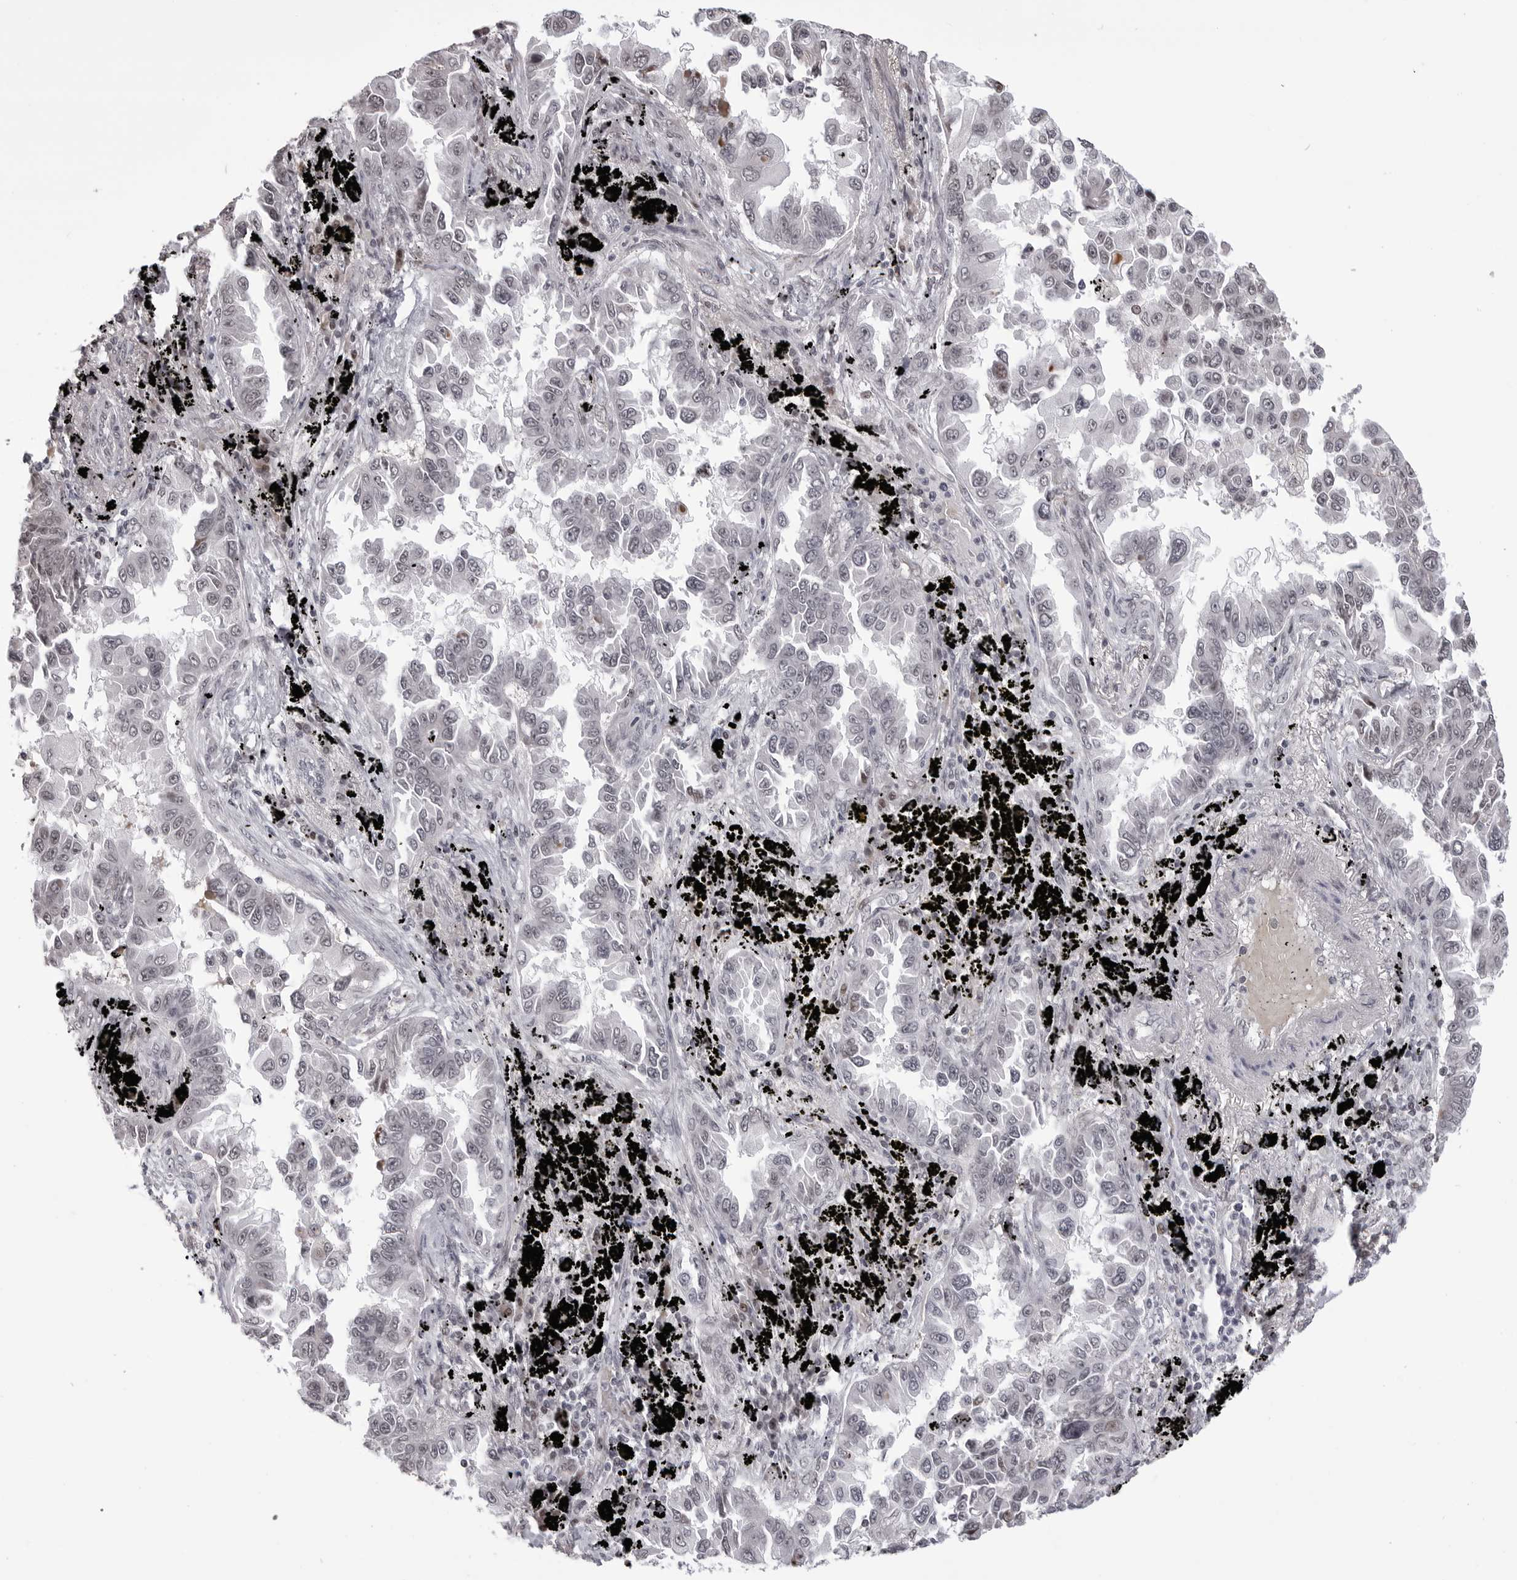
{"staining": {"intensity": "weak", "quantity": "<25%", "location": "nuclear"}, "tissue": "lung cancer", "cell_type": "Tumor cells", "image_type": "cancer", "snomed": [{"axis": "morphology", "description": "Adenocarcinoma, NOS"}, {"axis": "topography", "description": "Lung"}], "caption": "The immunohistochemistry (IHC) image has no significant expression in tumor cells of lung adenocarcinoma tissue.", "gene": "PHF3", "patient": {"sex": "female", "age": 67}}